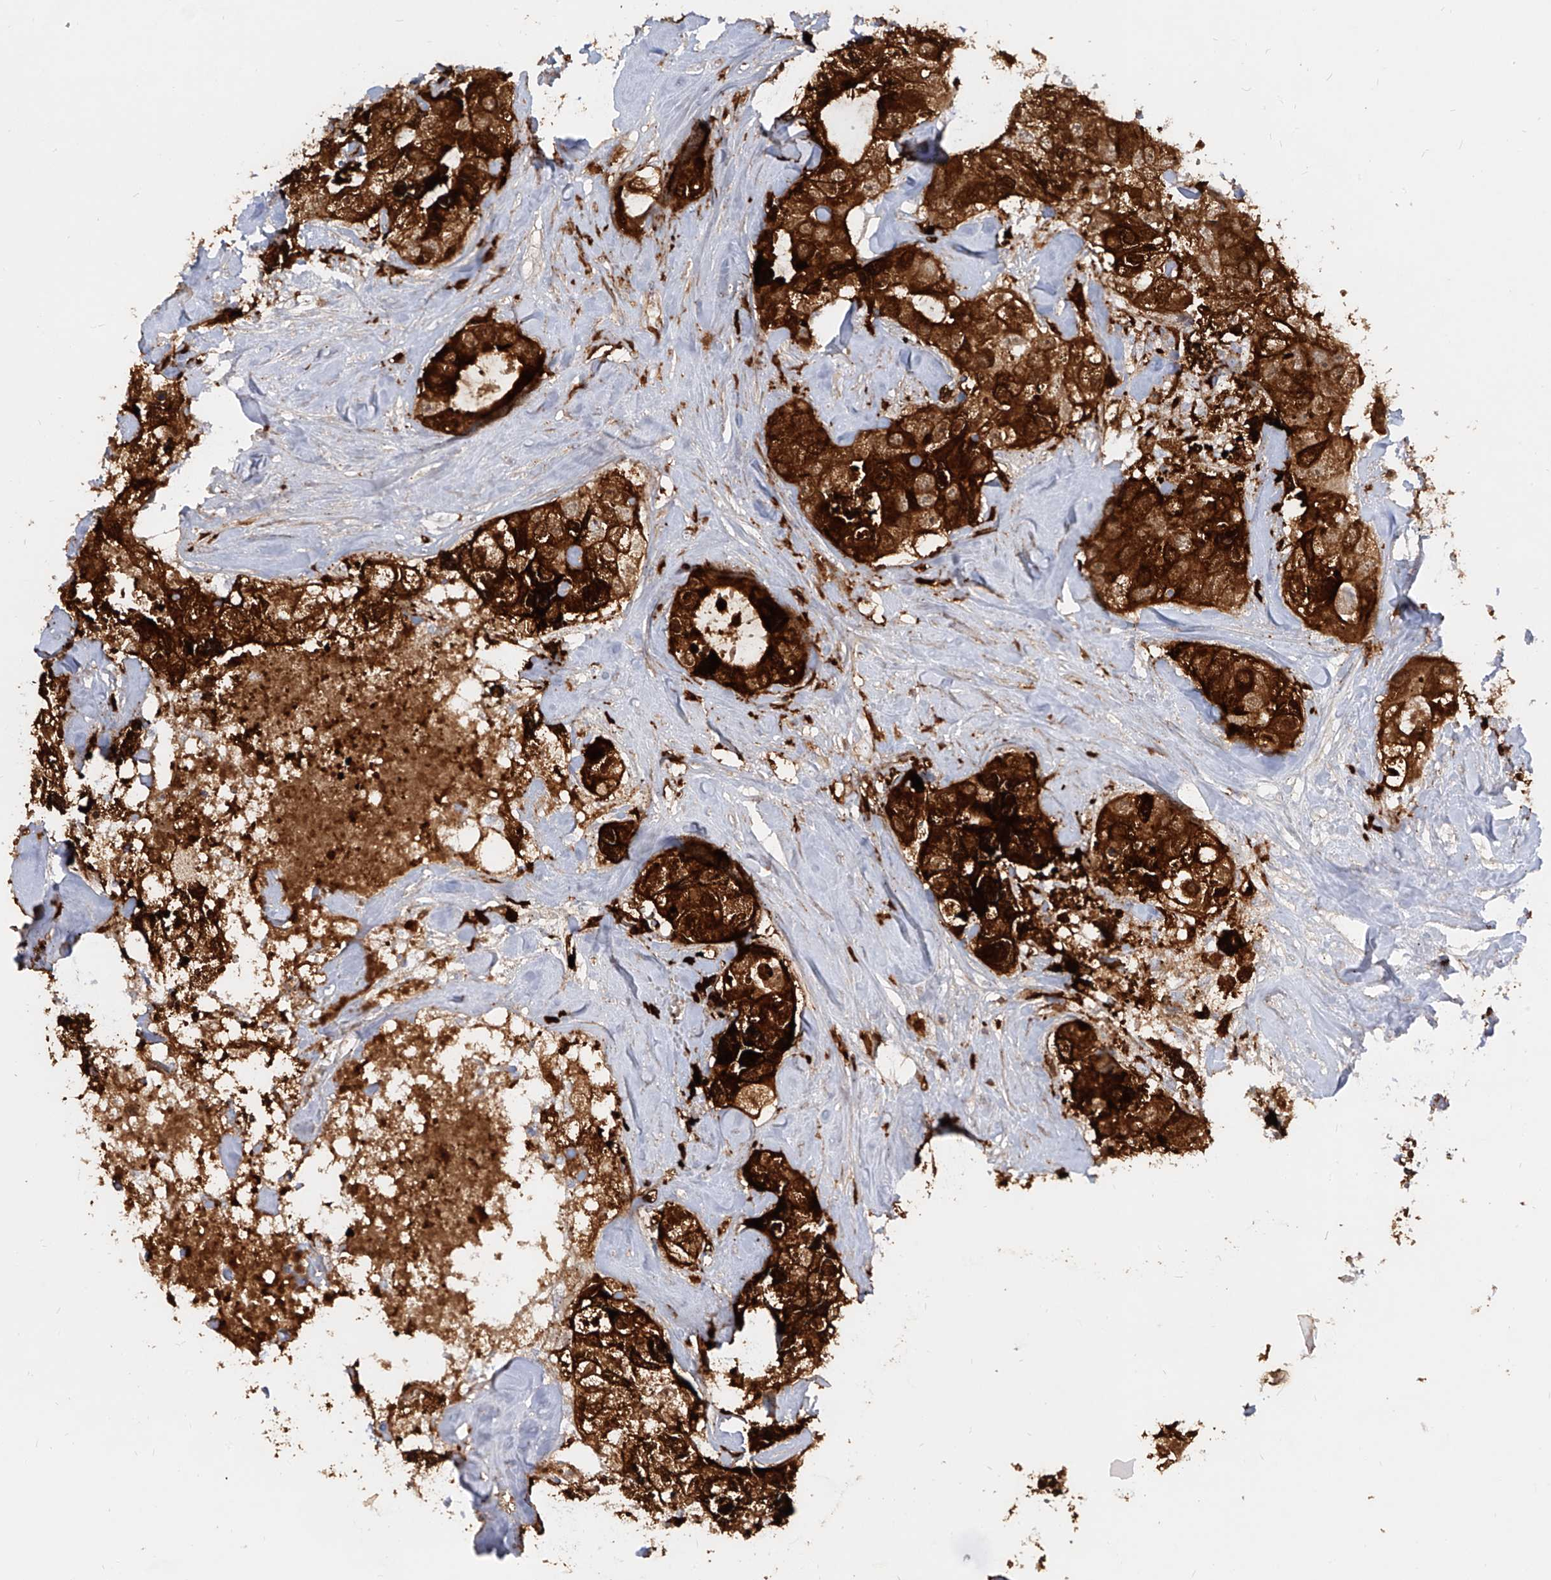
{"staining": {"intensity": "strong", "quantity": ">75%", "location": "cytoplasmic/membranous"}, "tissue": "breast cancer", "cell_type": "Tumor cells", "image_type": "cancer", "snomed": [{"axis": "morphology", "description": "Duct carcinoma"}, {"axis": "topography", "description": "Breast"}], "caption": "There is high levels of strong cytoplasmic/membranous positivity in tumor cells of breast cancer, as demonstrated by immunohistochemical staining (brown color).", "gene": "KYNU", "patient": {"sex": "female", "age": 62}}